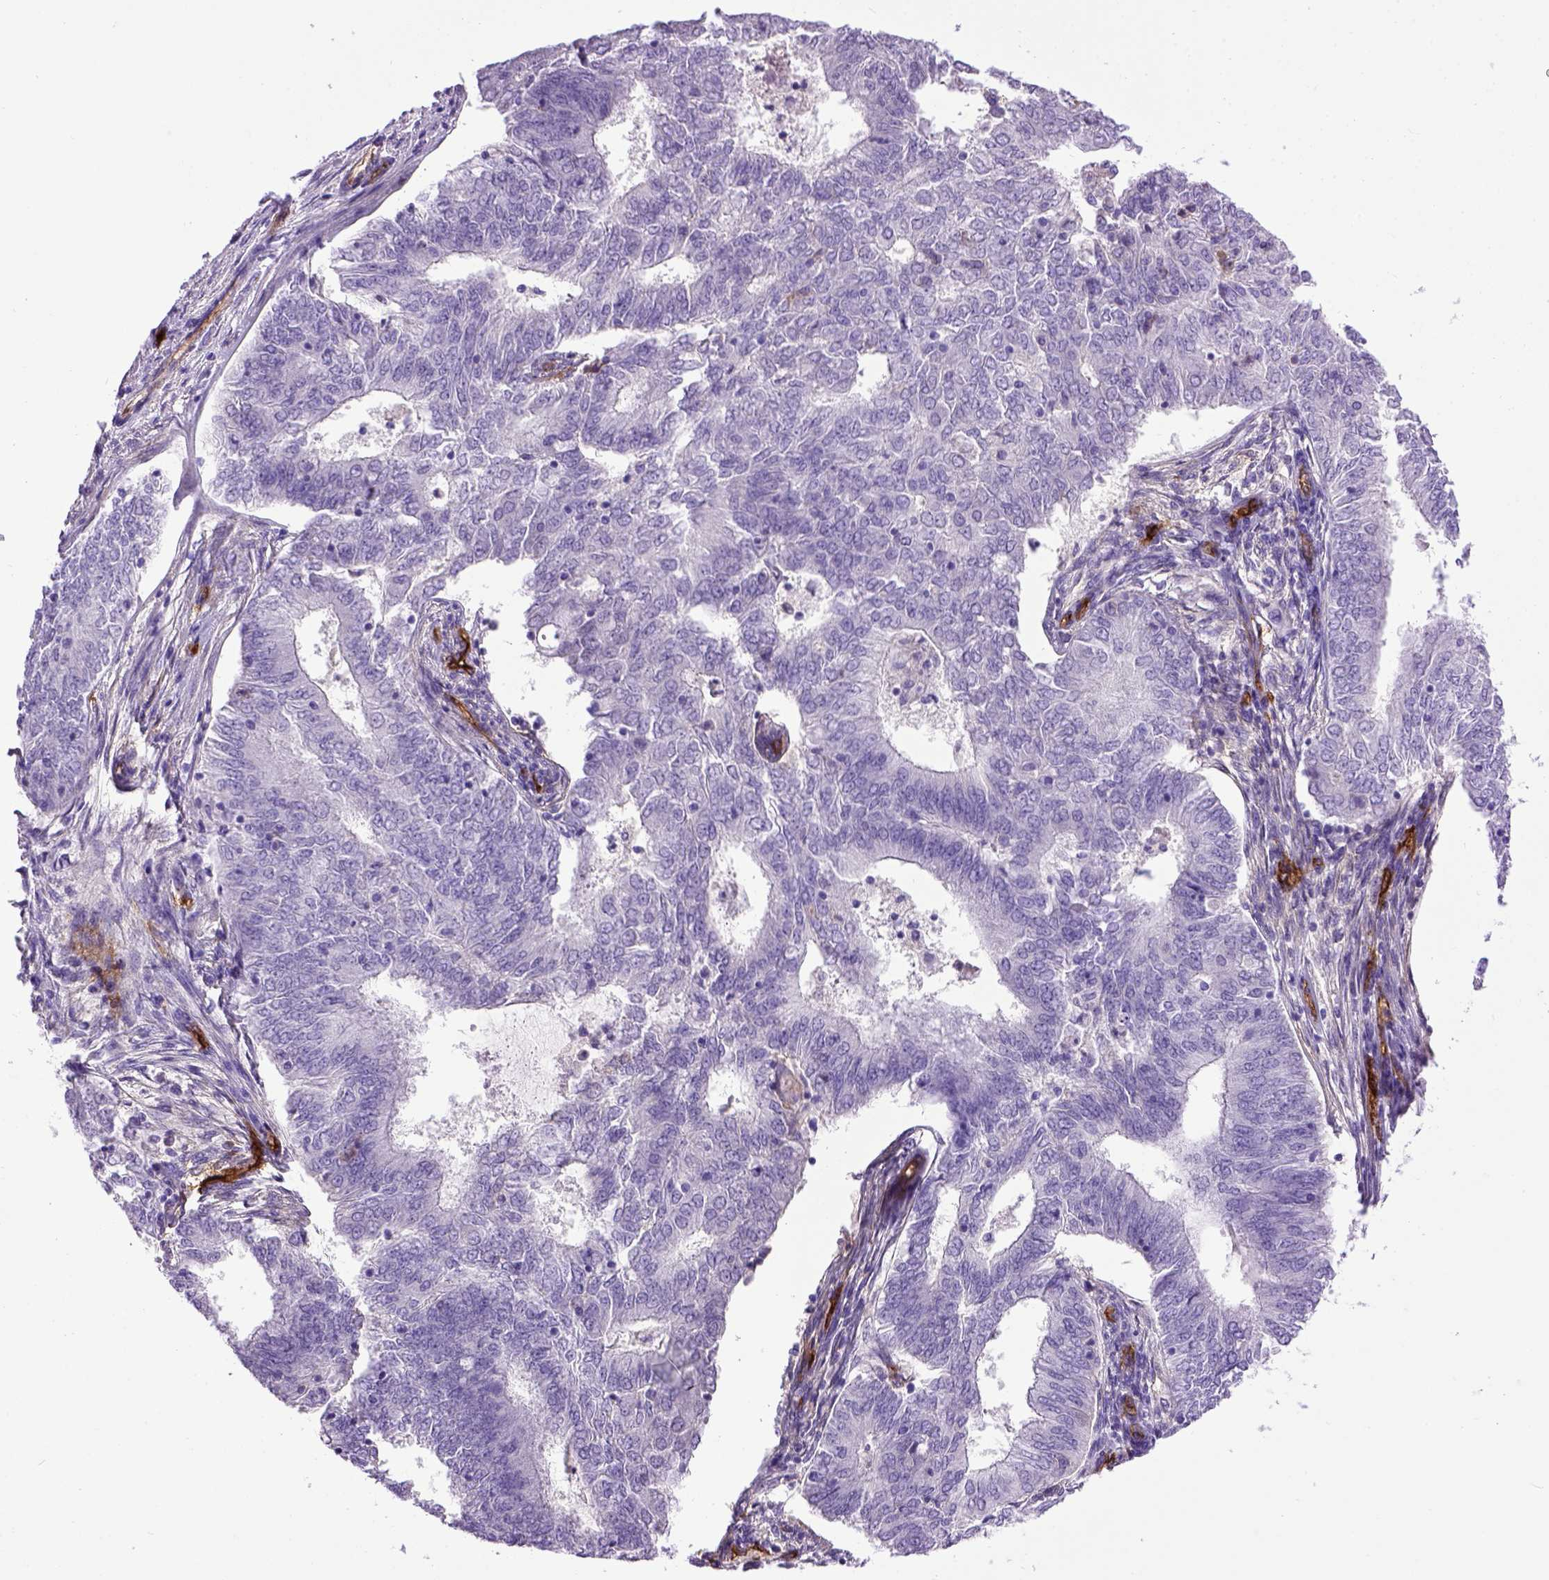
{"staining": {"intensity": "negative", "quantity": "none", "location": "none"}, "tissue": "endometrial cancer", "cell_type": "Tumor cells", "image_type": "cancer", "snomed": [{"axis": "morphology", "description": "Adenocarcinoma, NOS"}, {"axis": "topography", "description": "Endometrium"}], "caption": "Human adenocarcinoma (endometrial) stained for a protein using immunohistochemistry reveals no positivity in tumor cells.", "gene": "ENG", "patient": {"sex": "female", "age": 62}}